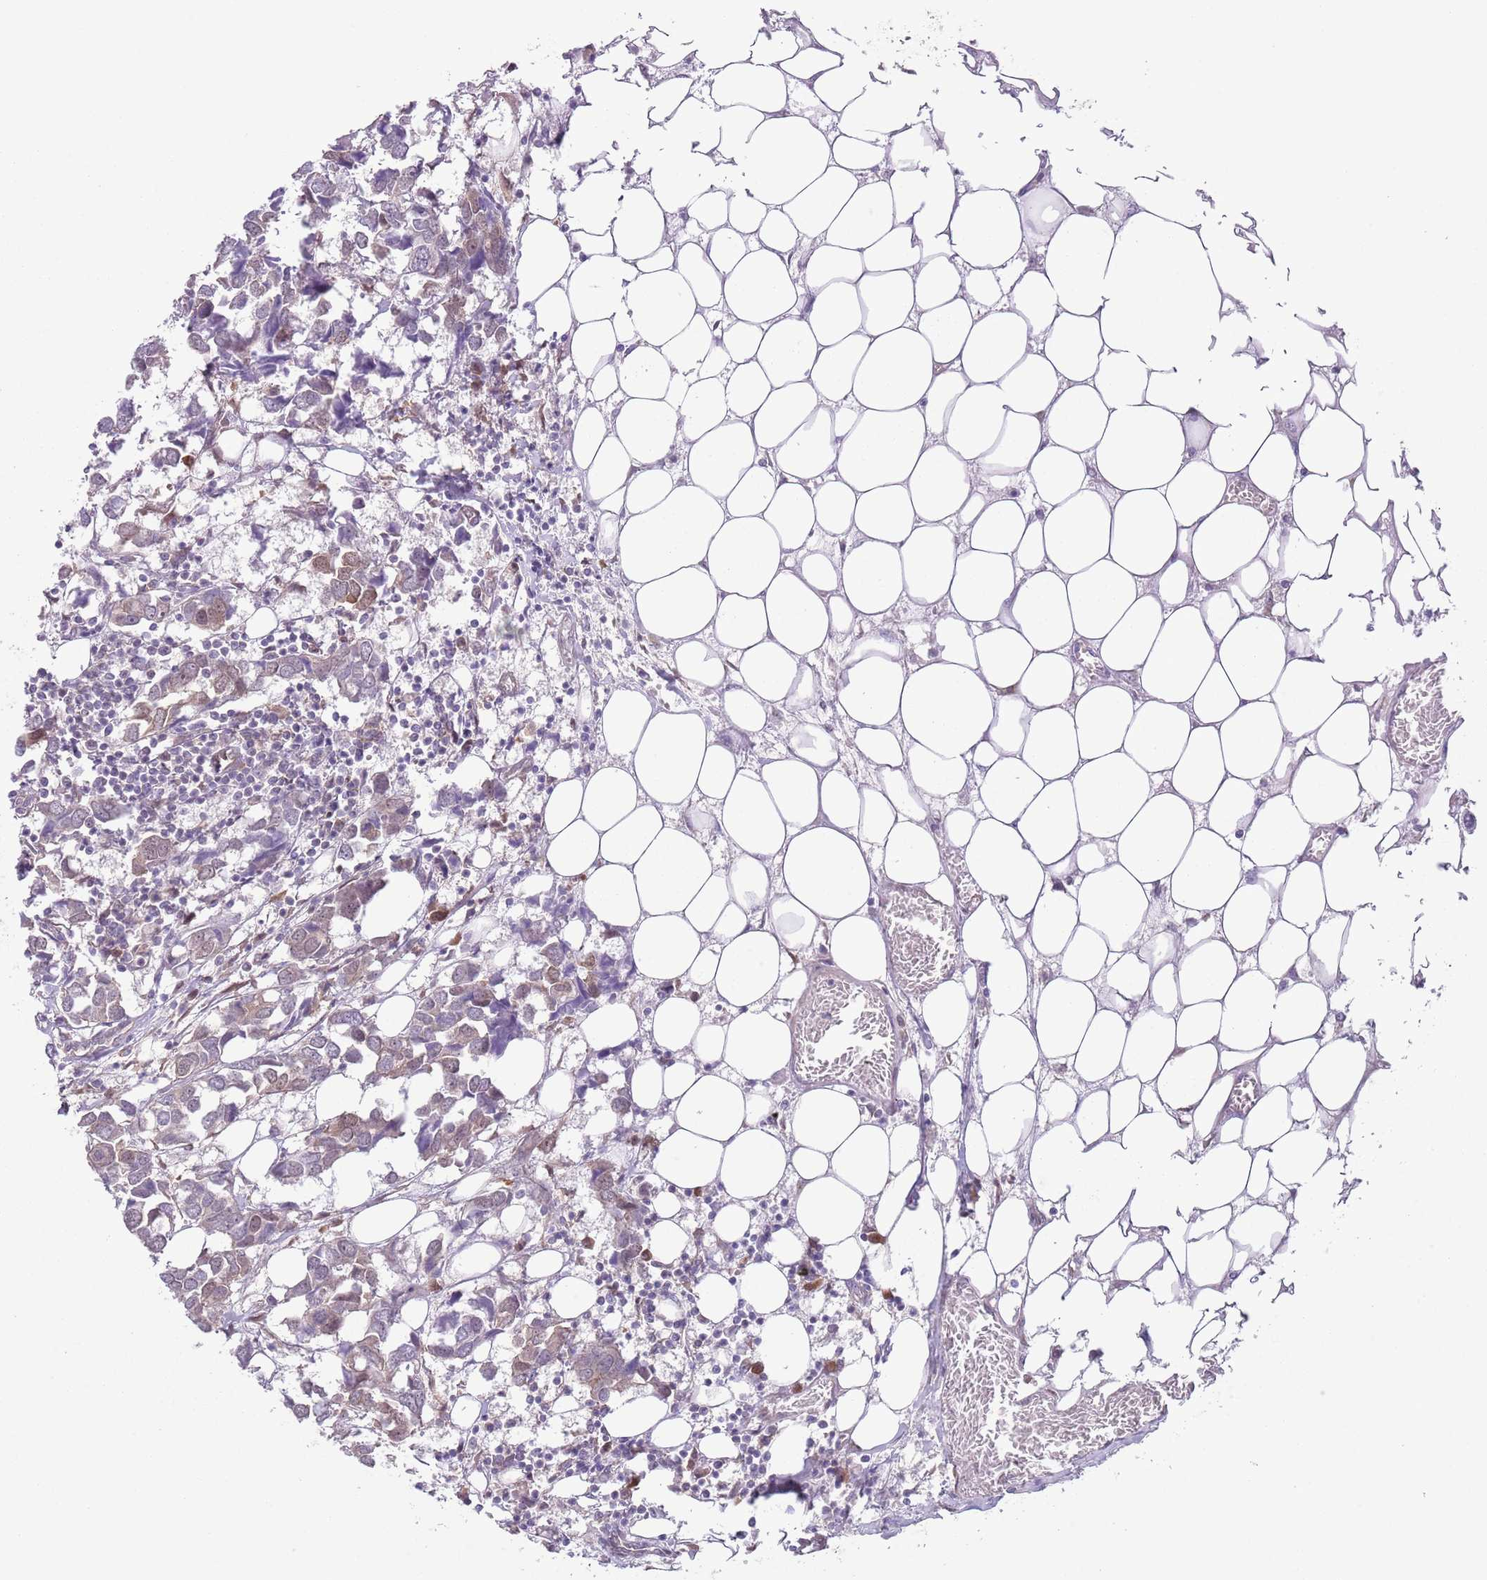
{"staining": {"intensity": "weak", "quantity": "<25%", "location": "cytoplasmic/membranous"}, "tissue": "breast cancer", "cell_type": "Tumor cells", "image_type": "cancer", "snomed": [{"axis": "morphology", "description": "Duct carcinoma"}, {"axis": "topography", "description": "Breast"}], "caption": "Tumor cells show no significant protein positivity in breast cancer (infiltrating ductal carcinoma).", "gene": "COPE", "patient": {"sex": "female", "age": 83}}